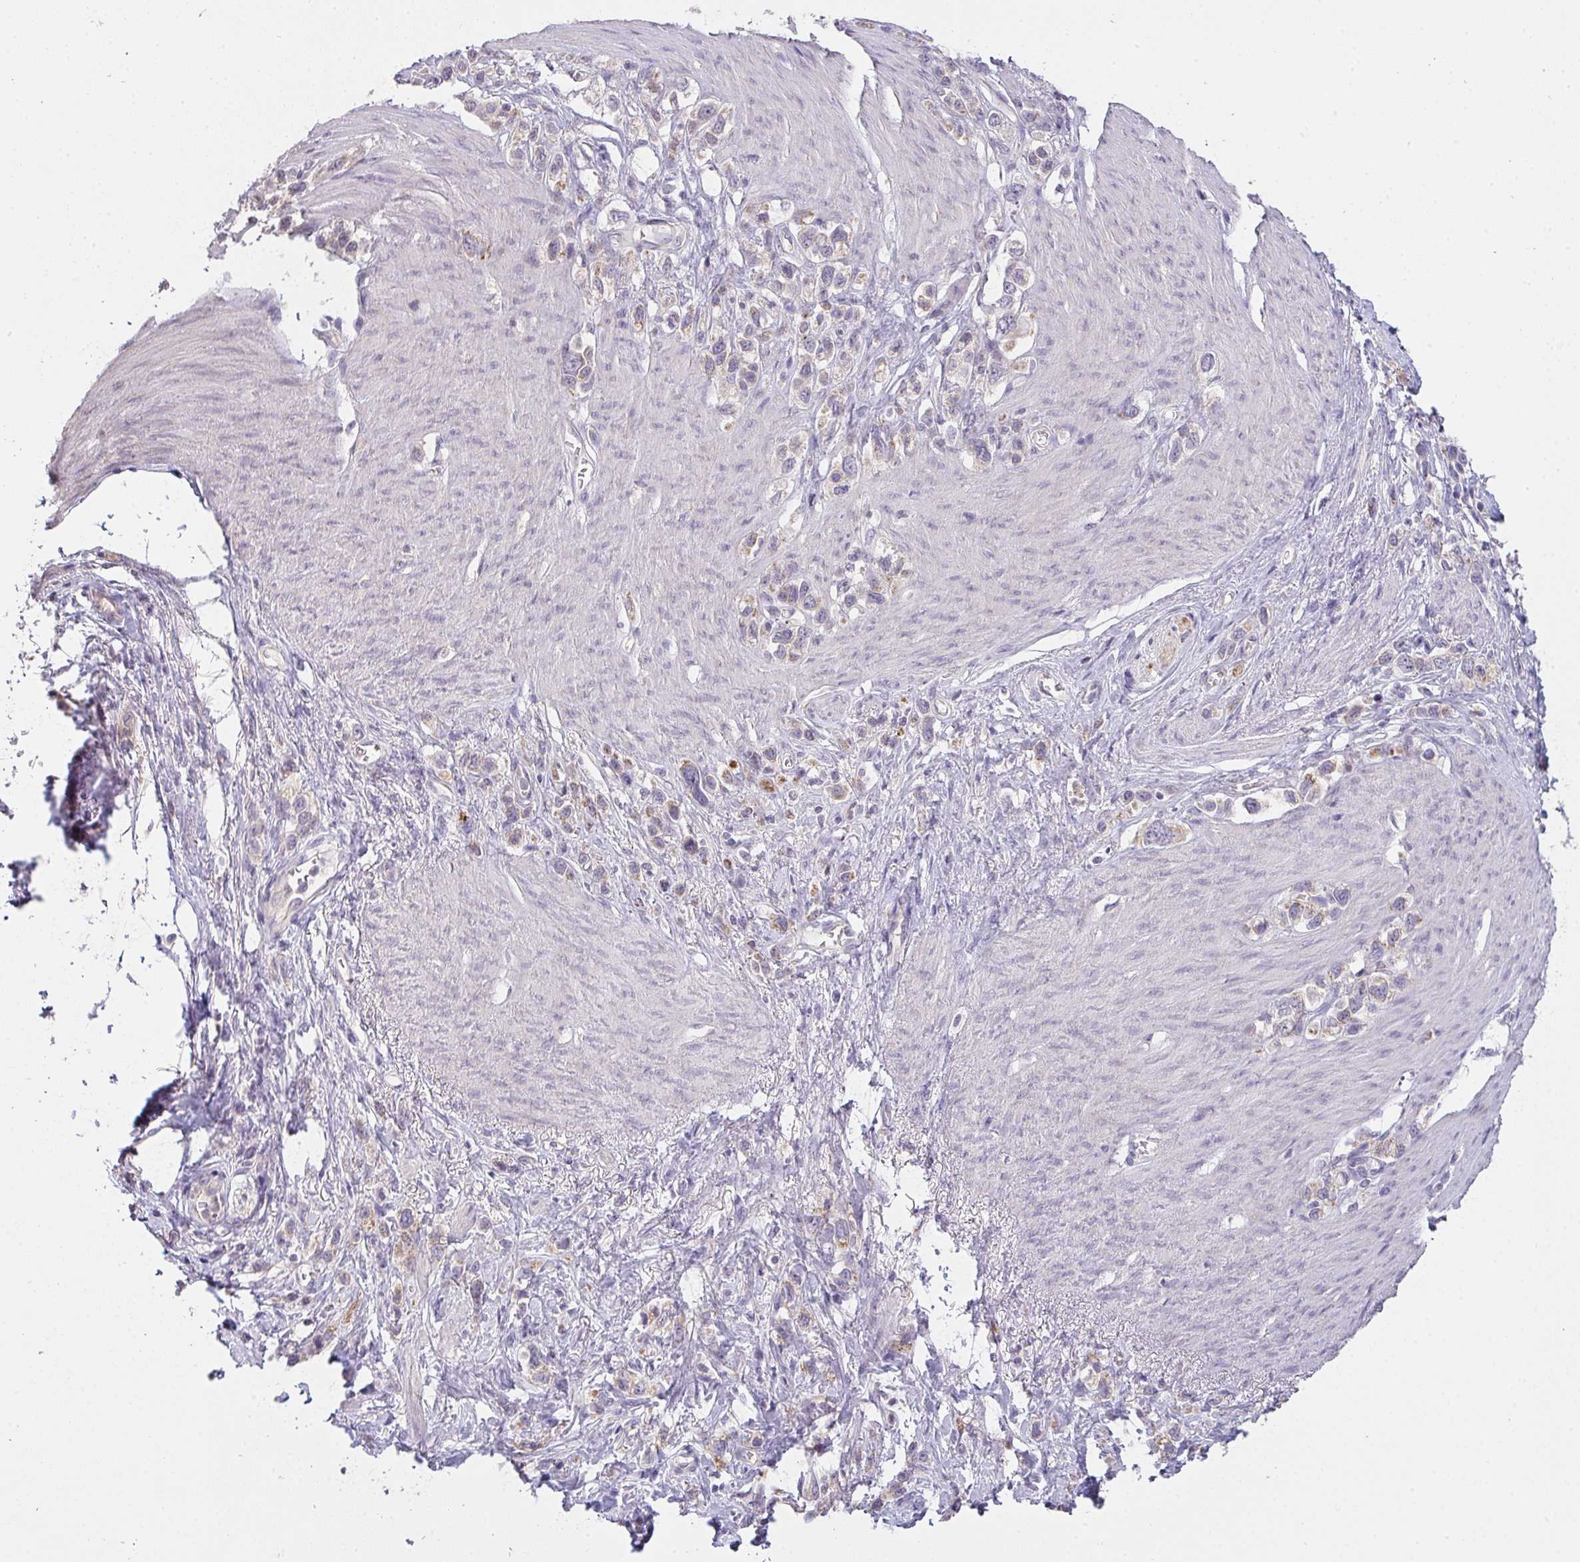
{"staining": {"intensity": "moderate", "quantity": "25%-75%", "location": "cytoplasmic/membranous"}, "tissue": "stomach cancer", "cell_type": "Tumor cells", "image_type": "cancer", "snomed": [{"axis": "morphology", "description": "Adenocarcinoma, NOS"}, {"axis": "topography", "description": "Stomach"}], "caption": "A high-resolution photomicrograph shows immunohistochemistry (IHC) staining of adenocarcinoma (stomach), which demonstrates moderate cytoplasmic/membranous staining in approximately 25%-75% of tumor cells.", "gene": "TMEM219", "patient": {"sex": "female", "age": 65}}